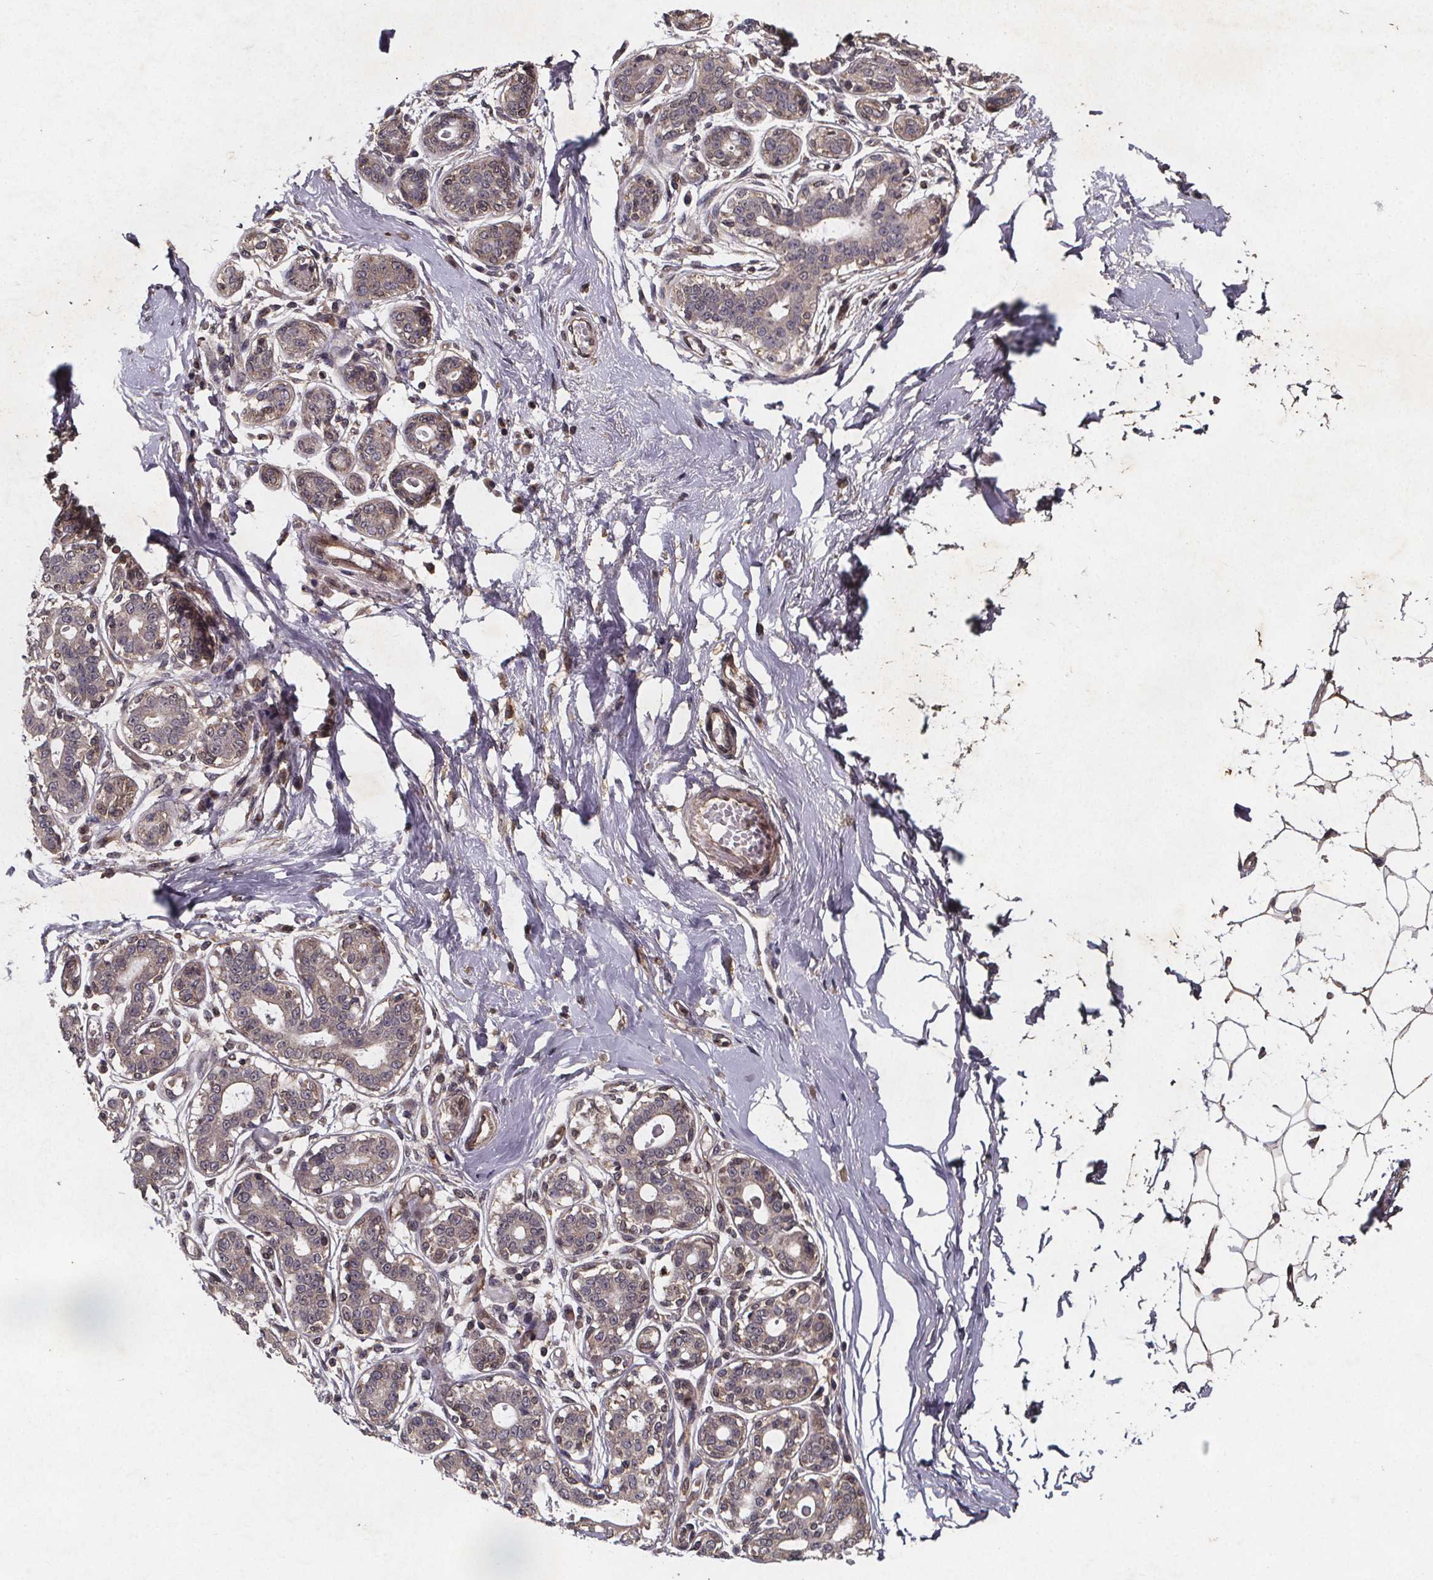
{"staining": {"intensity": "weak", "quantity": "25%-75%", "location": "cytoplasmic/membranous"}, "tissue": "breast", "cell_type": "Adipocytes", "image_type": "normal", "snomed": [{"axis": "morphology", "description": "Normal tissue, NOS"}, {"axis": "topography", "description": "Skin"}, {"axis": "topography", "description": "Breast"}], "caption": "Weak cytoplasmic/membranous expression for a protein is present in about 25%-75% of adipocytes of benign breast using IHC.", "gene": "PIERCE2", "patient": {"sex": "female", "age": 43}}